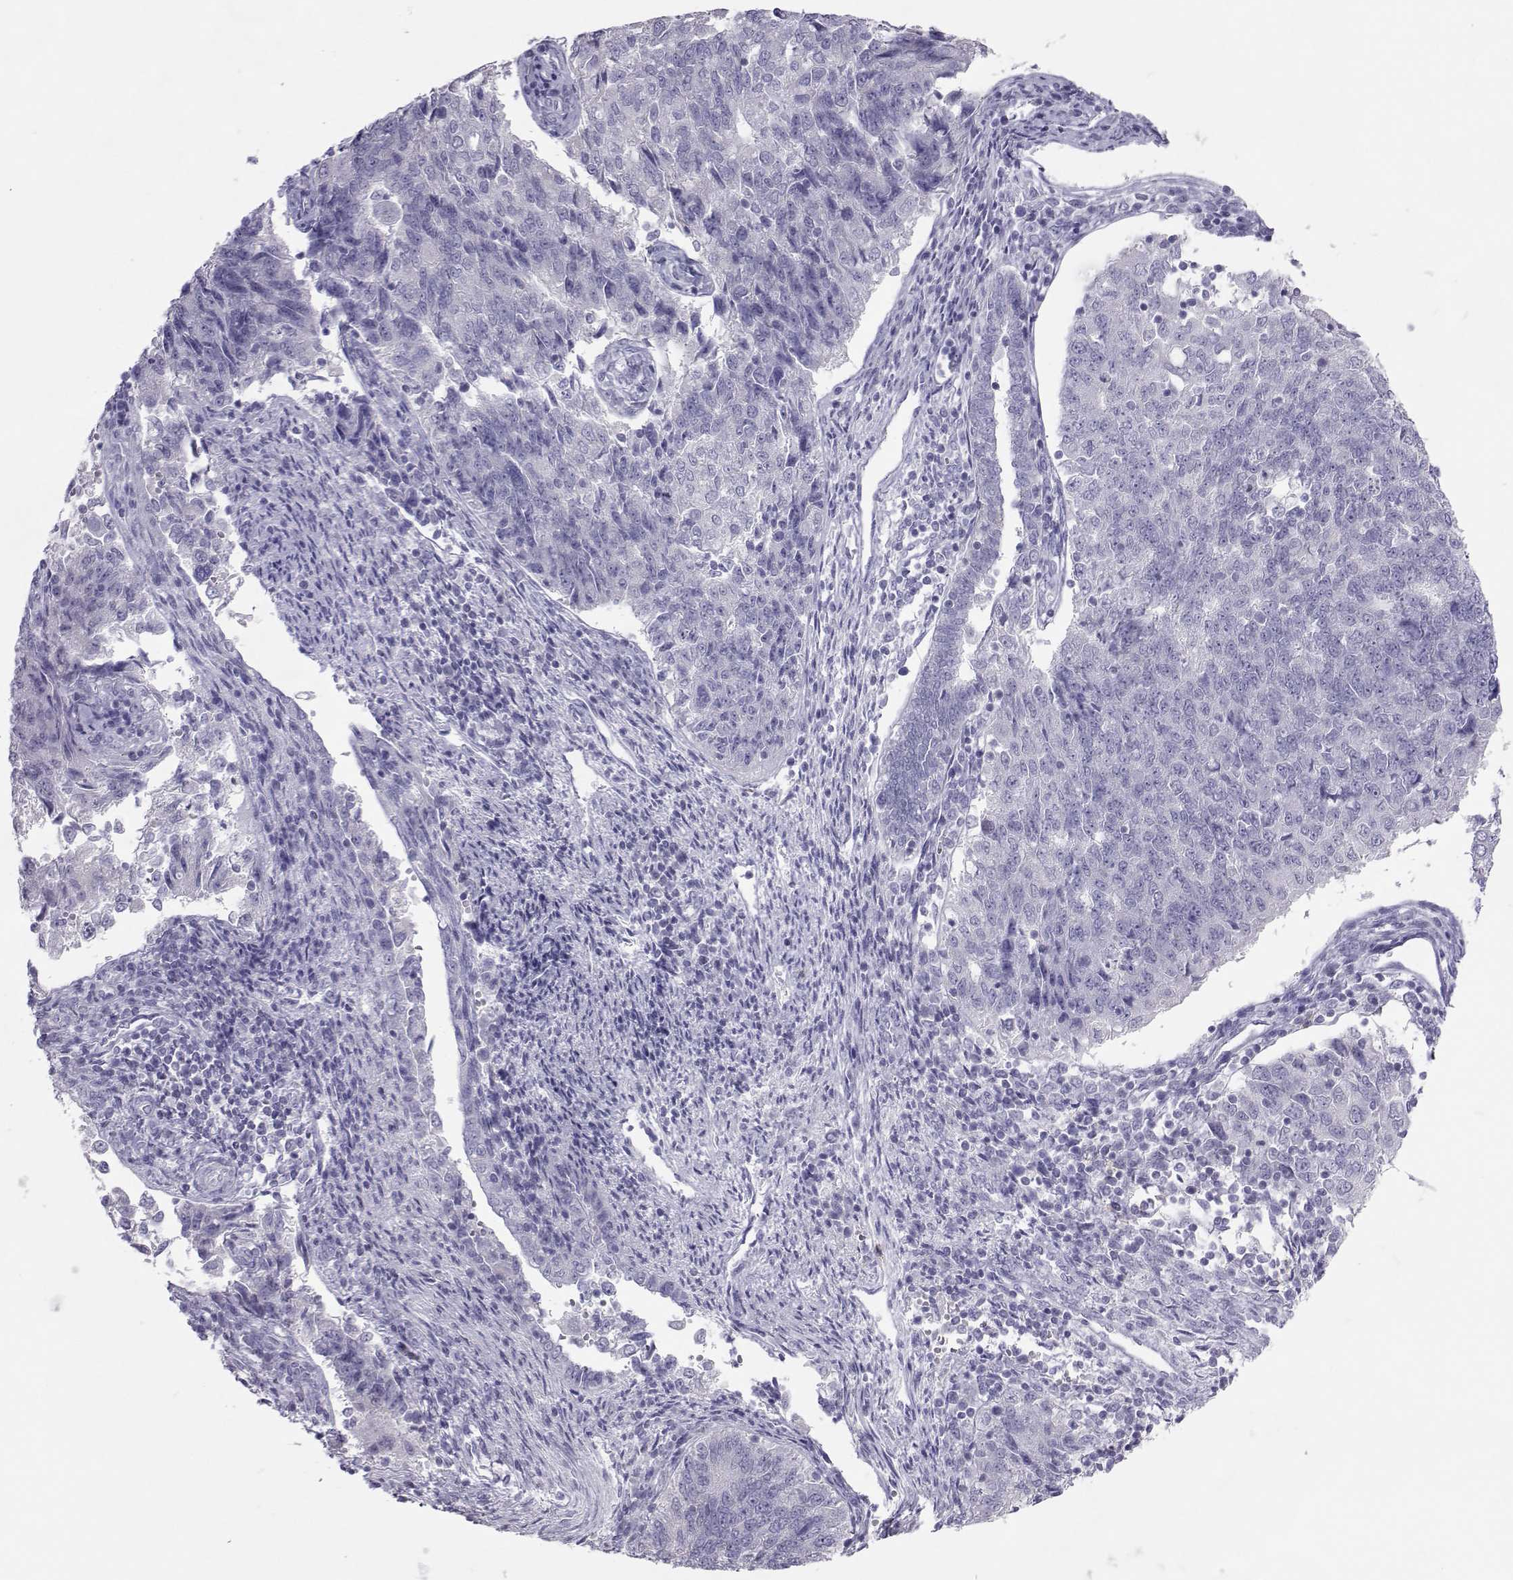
{"staining": {"intensity": "negative", "quantity": "none", "location": "none"}, "tissue": "endometrial cancer", "cell_type": "Tumor cells", "image_type": "cancer", "snomed": [{"axis": "morphology", "description": "Adenocarcinoma, NOS"}, {"axis": "topography", "description": "Endometrium"}], "caption": "DAB immunohistochemical staining of endometrial adenocarcinoma exhibits no significant positivity in tumor cells.", "gene": "TRPM7", "patient": {"sex": "female", "age": 43}}